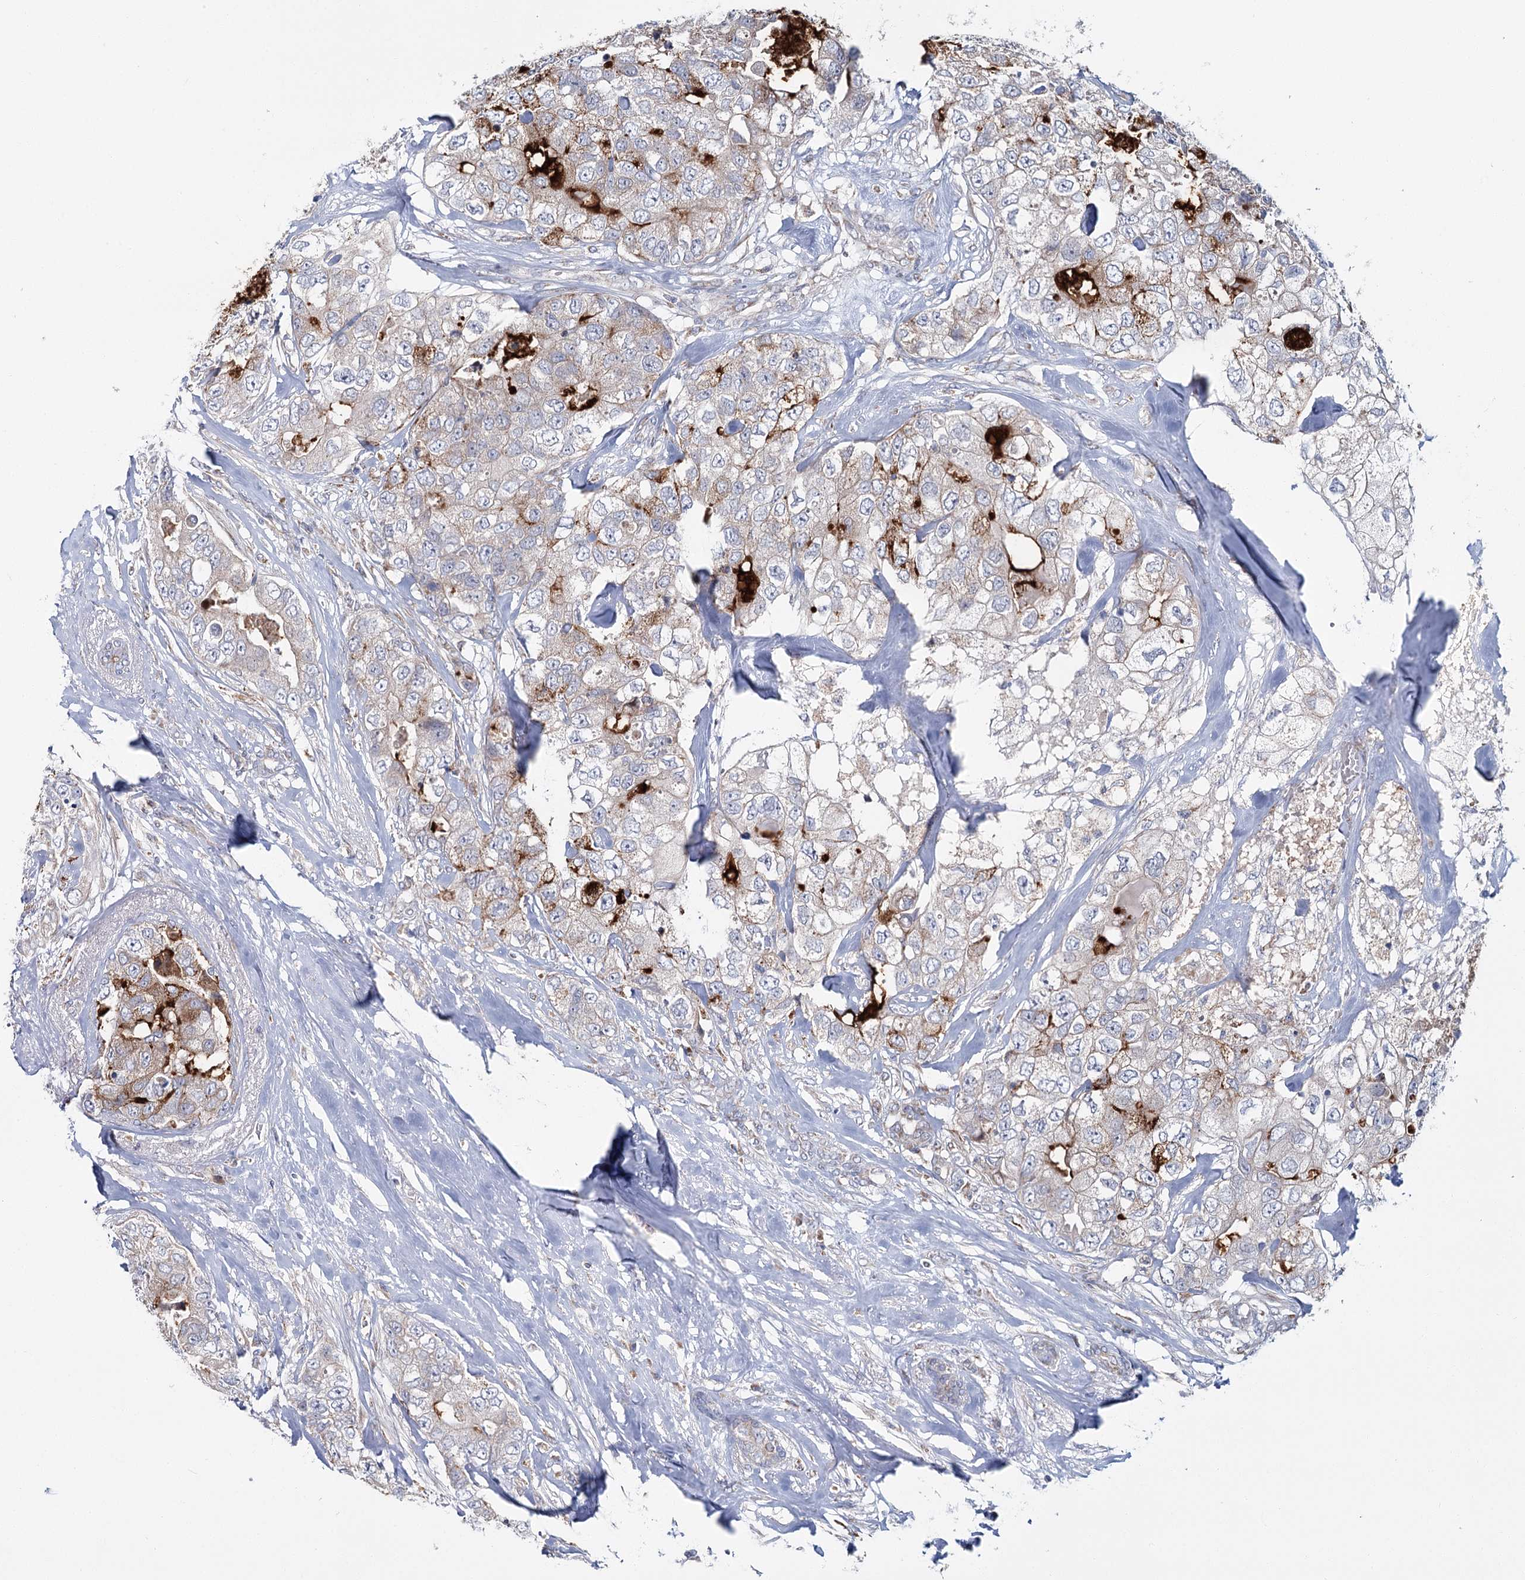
{"staining": {"intensity": "weak", "quantity": "<25%", "location": "cytoplasmic/membranous"}, "tissue": "breast cancer", "cell_type": "Tumor cells", "image_type": "cancer", "snomed": [{"axis": "morphology", "description": "Duct carcinoma"}, {"axis": "topography", "description": "Breast"}], "caption": "Tumor cells are negative for protein expression in human breast infiltrating ductal carcinoma.", "gene": "CPLANE1", "patient": {"sex": "female", "age": 62}}